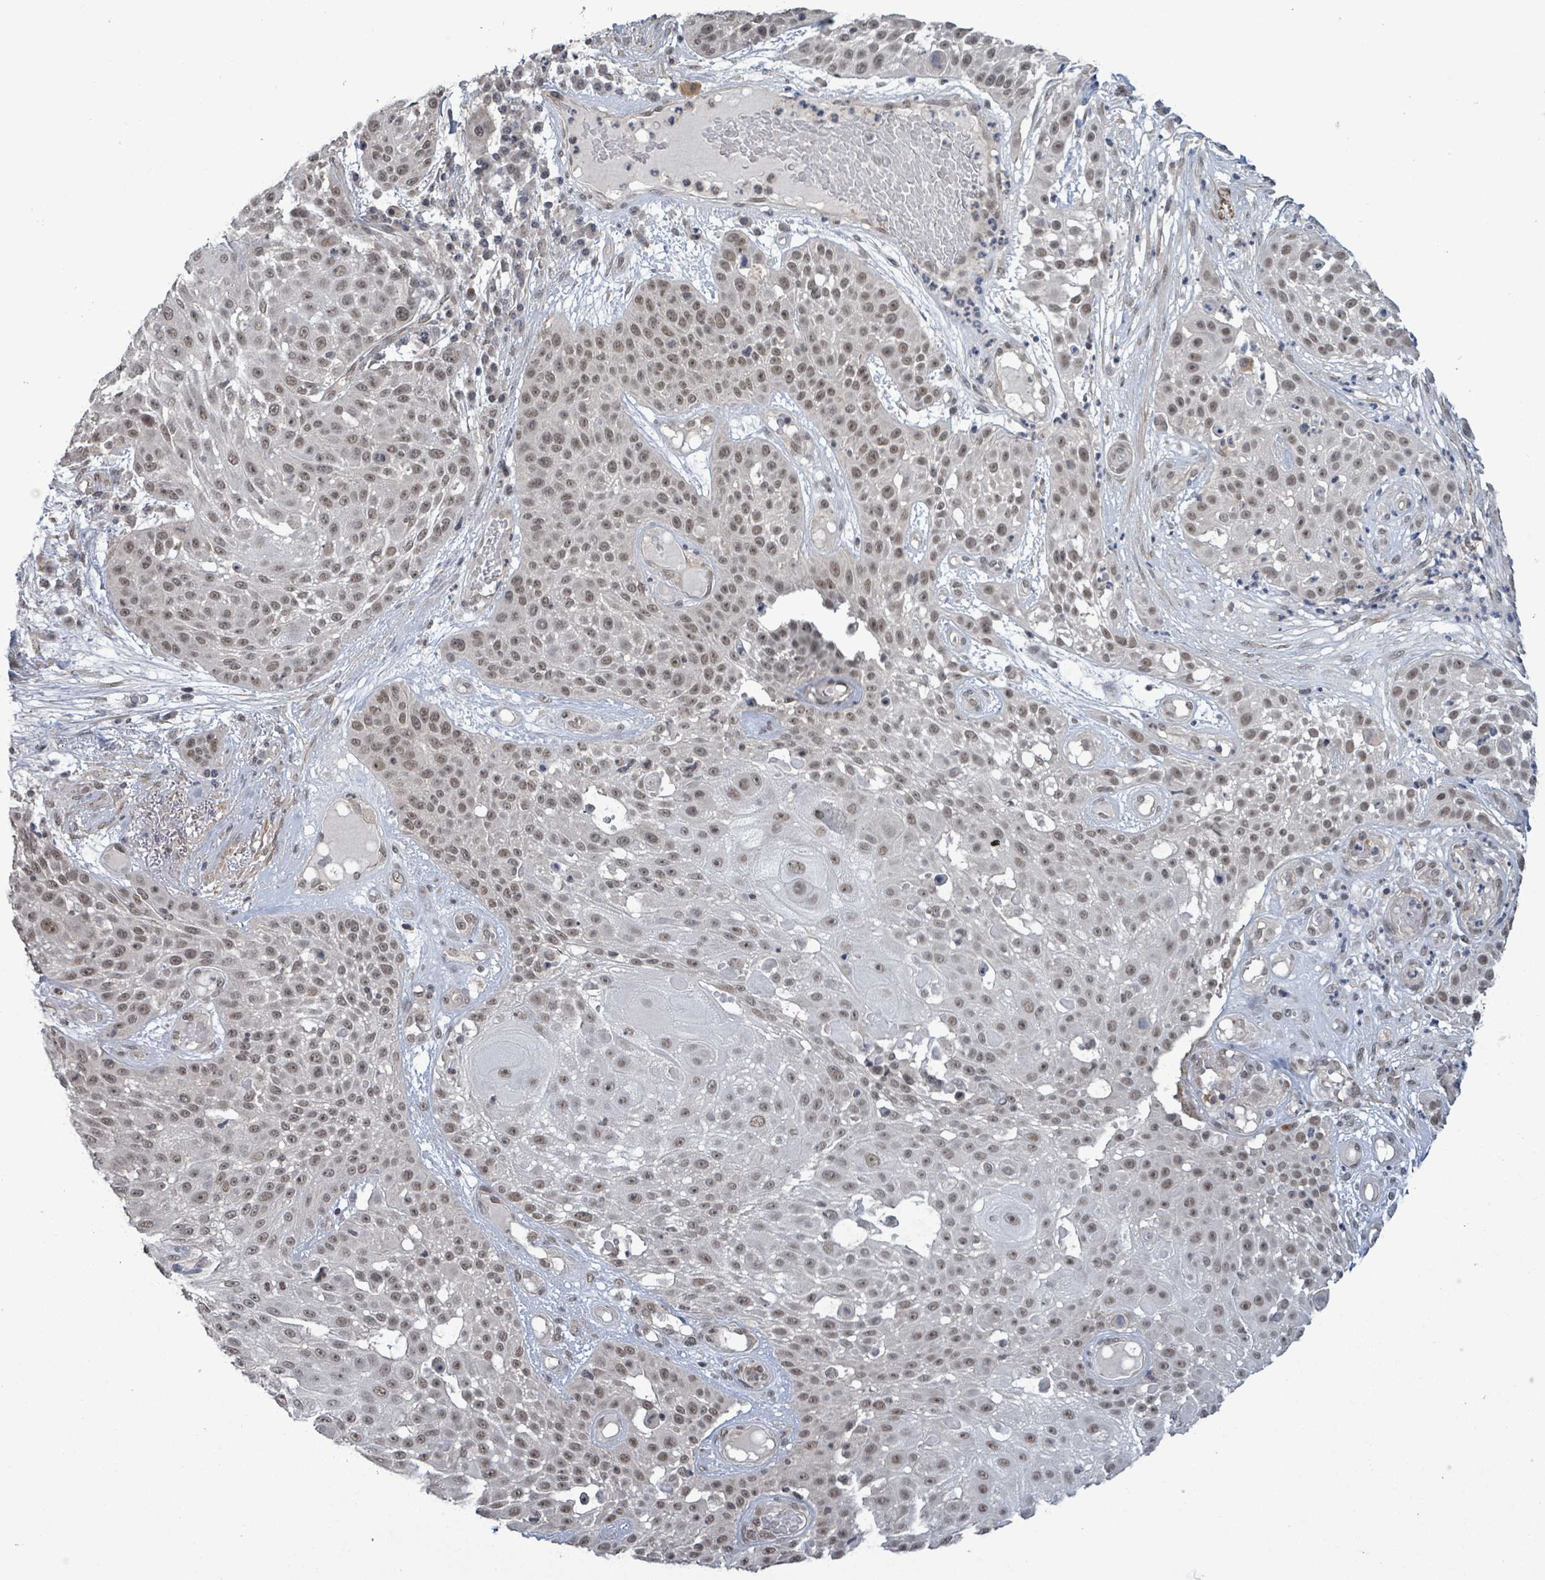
{"staining": {"intensity": "weak", "quantity": "25%-75%", "location": "nuclear"}, "tissue": "skin cancer", "cell_type": "Tumor cells", "image_type": "cancer", "snomed": [{"axis": "morphology", "description": "Squamous cell carcinoma, NOS"}, {"axis": "topography", "description": "Skin"}], "caption": "Immunohistochemical staining of human skin squamous cell carcinoma demonstrates weak nuclear protein expression in approximately 25%-75% of tumor cells. (DAB IHC with brightfield microscopy, high magnification).", "gene": "AMMECR1", "patient": {"sex": "female", "age": 86}}